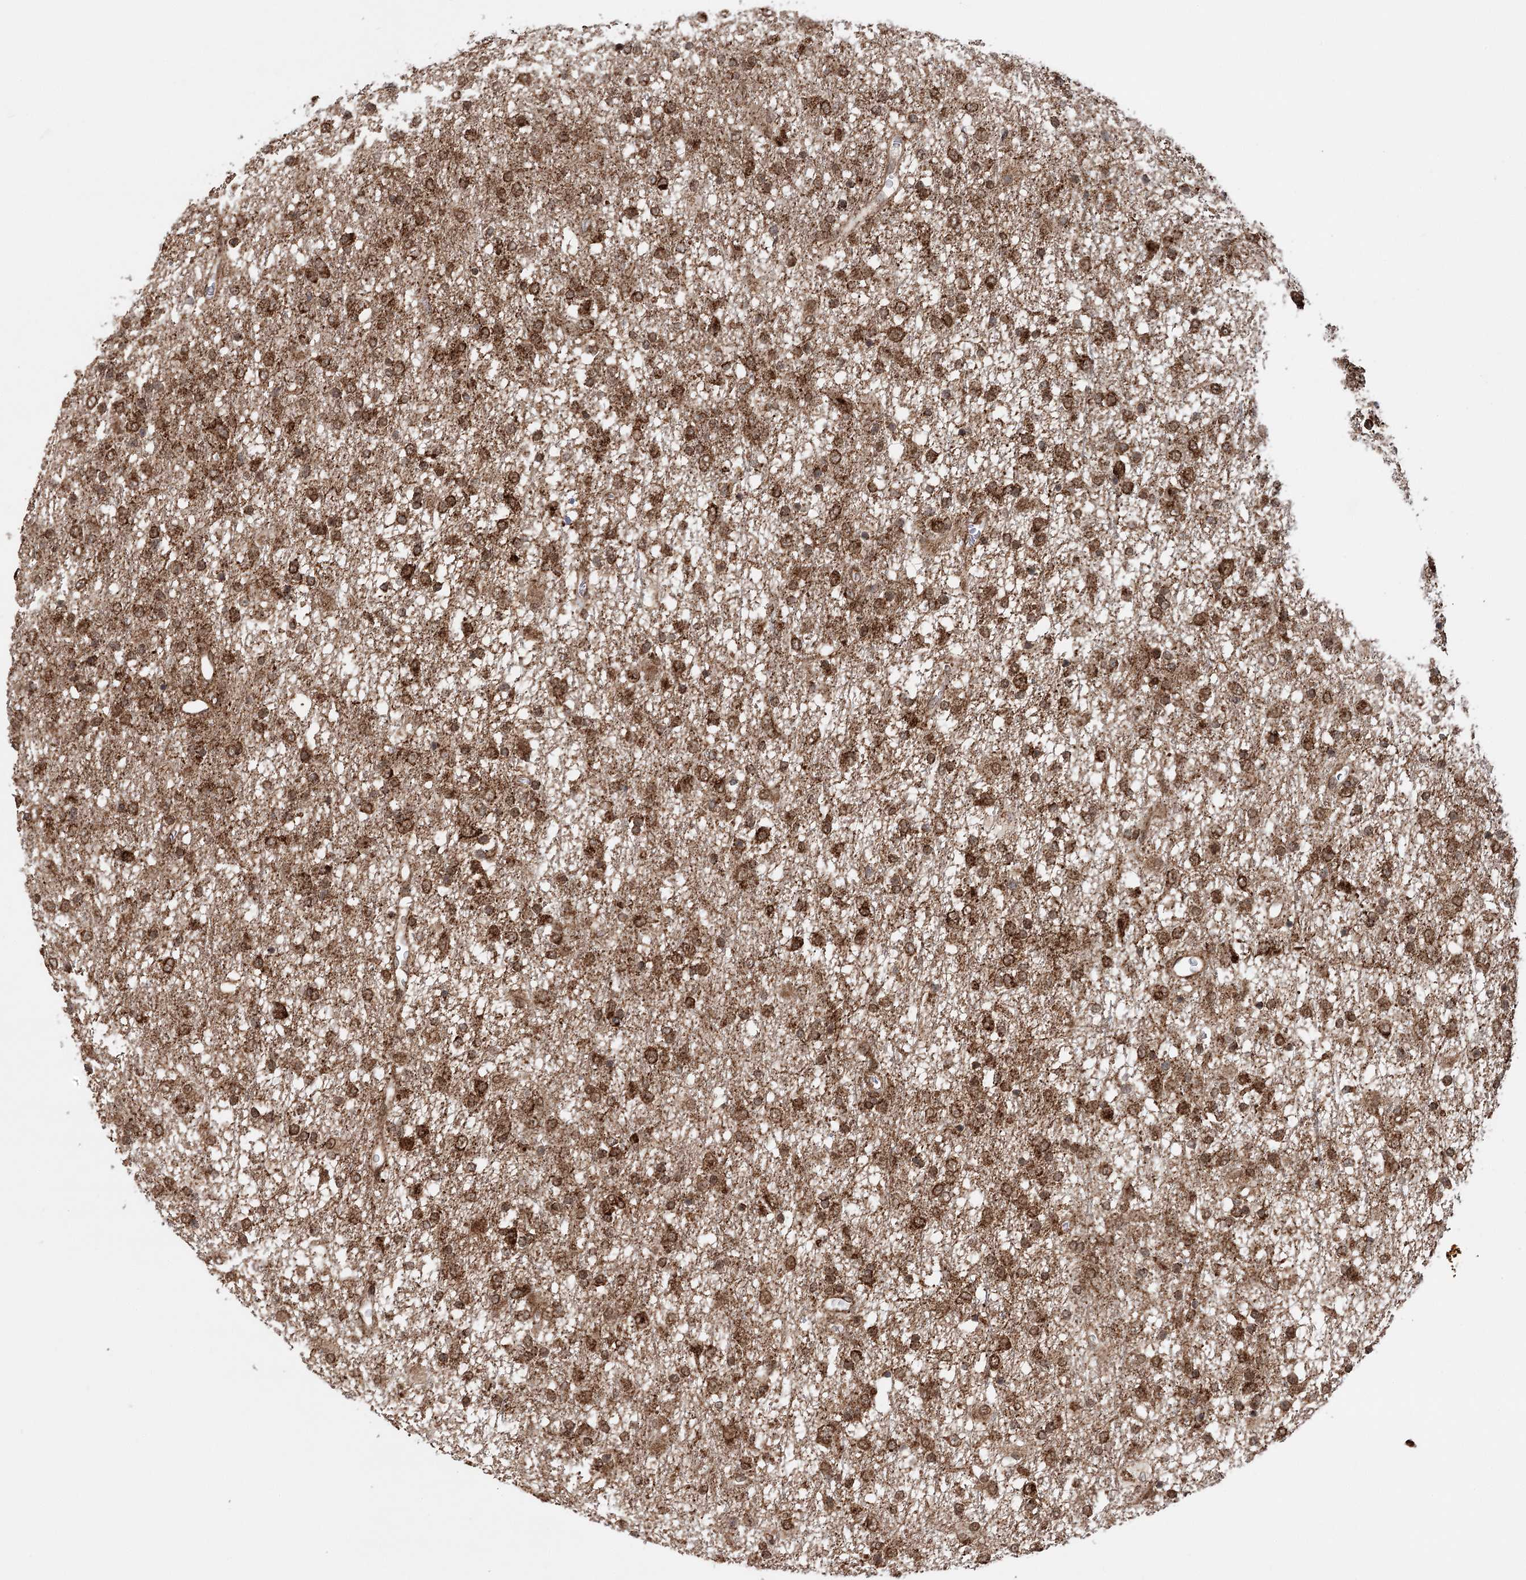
{"staining": {"intensity": "strong", "quantity": ">75%", "location": "cytoplasmic/membranous"}, "tissue": "glioma", "cell_type": "Tumor cells", "image_type": "cancer", "snomed": [{"axis": "morphology", "description": "Glioma, malignant, Low grade"}, {"axis": "topography", "description": "Brain"}], "caption": "IHC micrograph of glioma stained for a protein (brown), which exhibits high levels of strong cytoplasmic/membranous expression in about >75% of tumor cells.", "gene": "BCKDHA", "patient": {"sex": "male", "age": 65}}